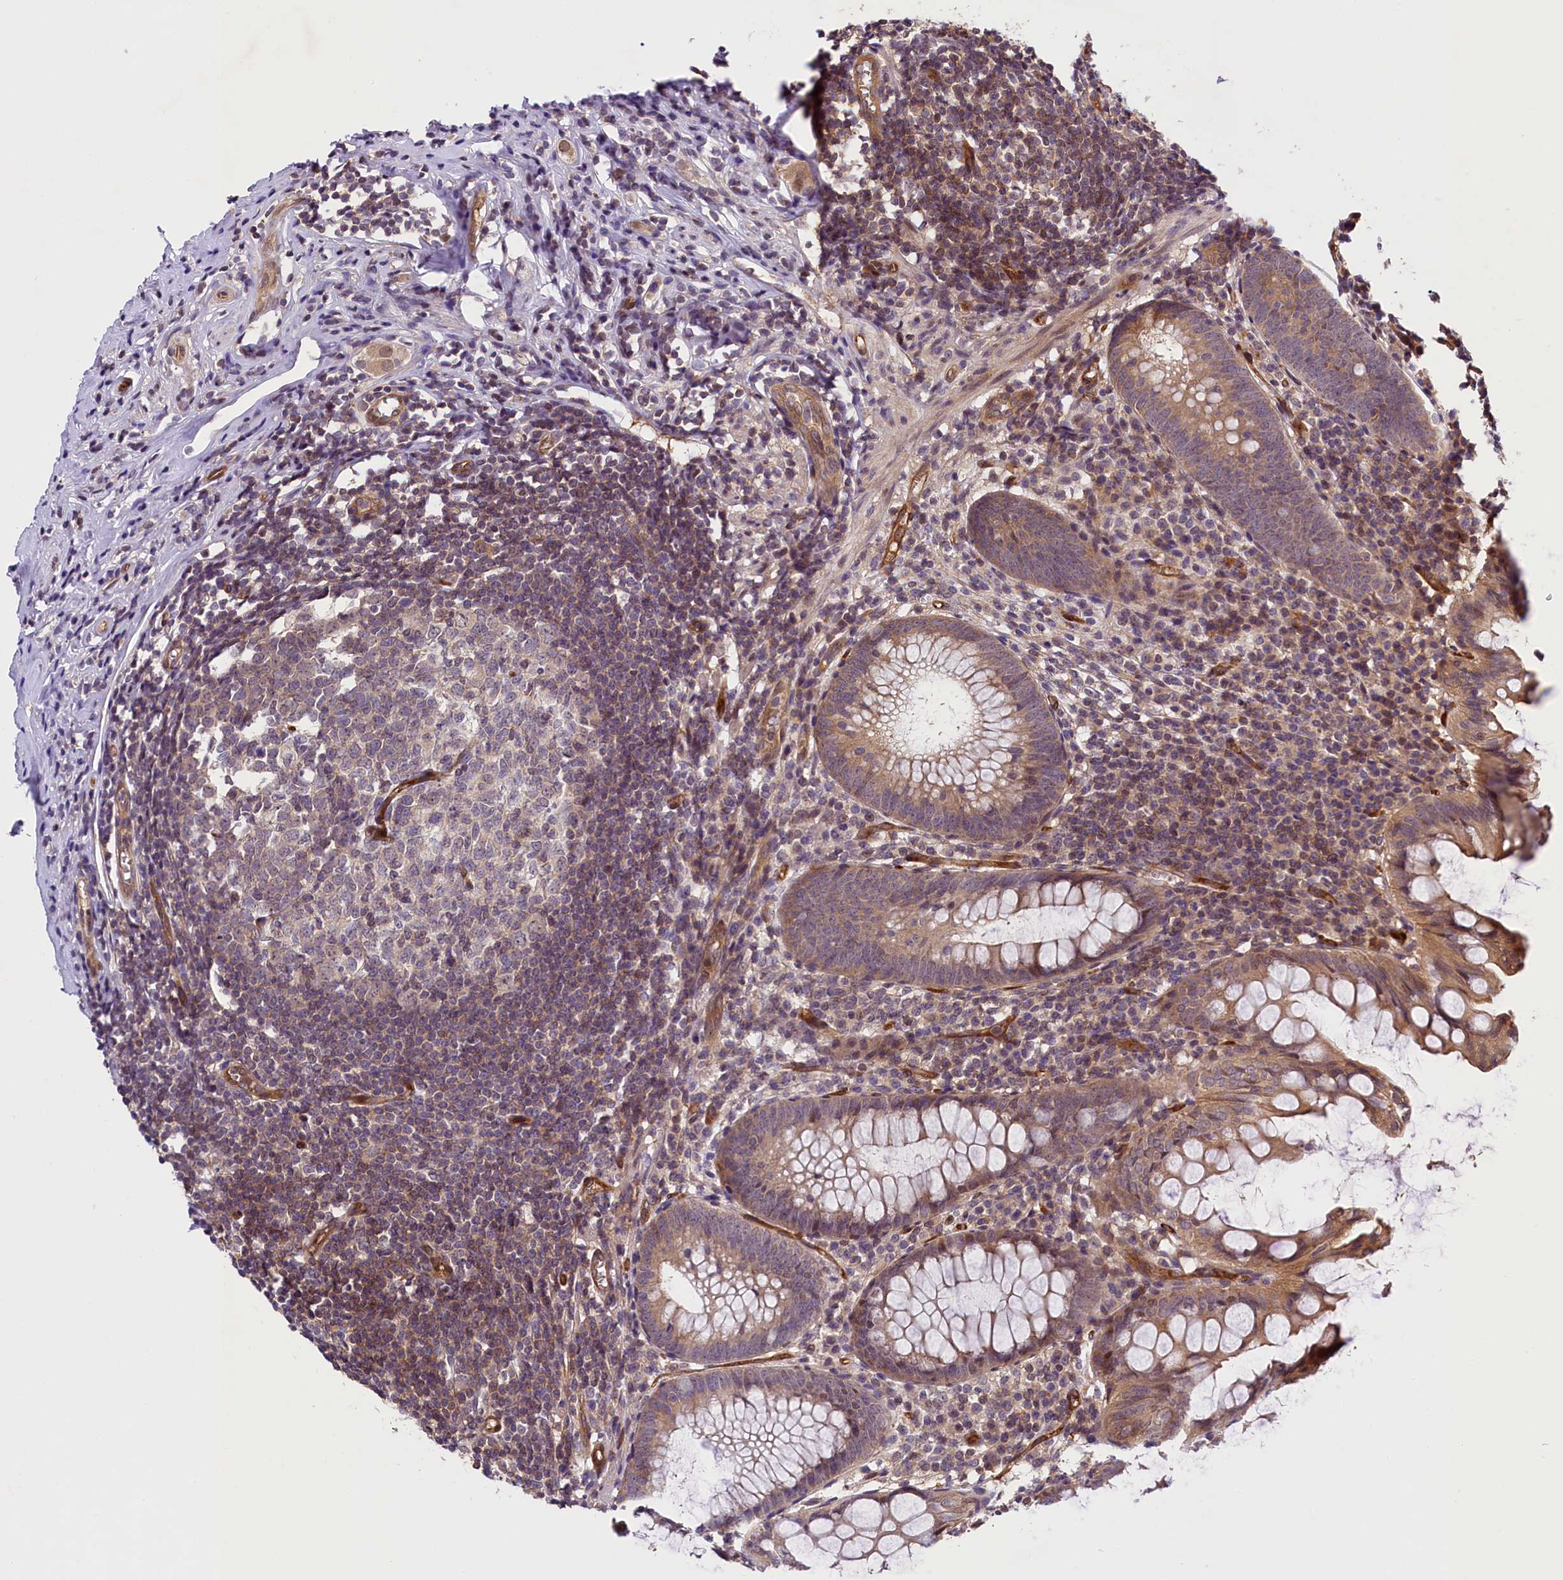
{"staining": {"intensity": "moderate", "quantity": ">75%", "location": "cytoplasmic/membranous"}, "tissue": "appendix", "cell_type": "Glandular cells", "image_type": "normal", "snomed": [{"axis": "morphology", "description": "Normal tissue, NOS"}, {"axis": "topography", "description": "Appendix"}], "caption": "This histopathology image displays IHC staining of unremarkable appendix, with medium moderate cytoplasmic/membranous expression in approximately >75% of glandular cells.", "gene": "SNRK", "patient": {"sex": "female", "age": 51}}